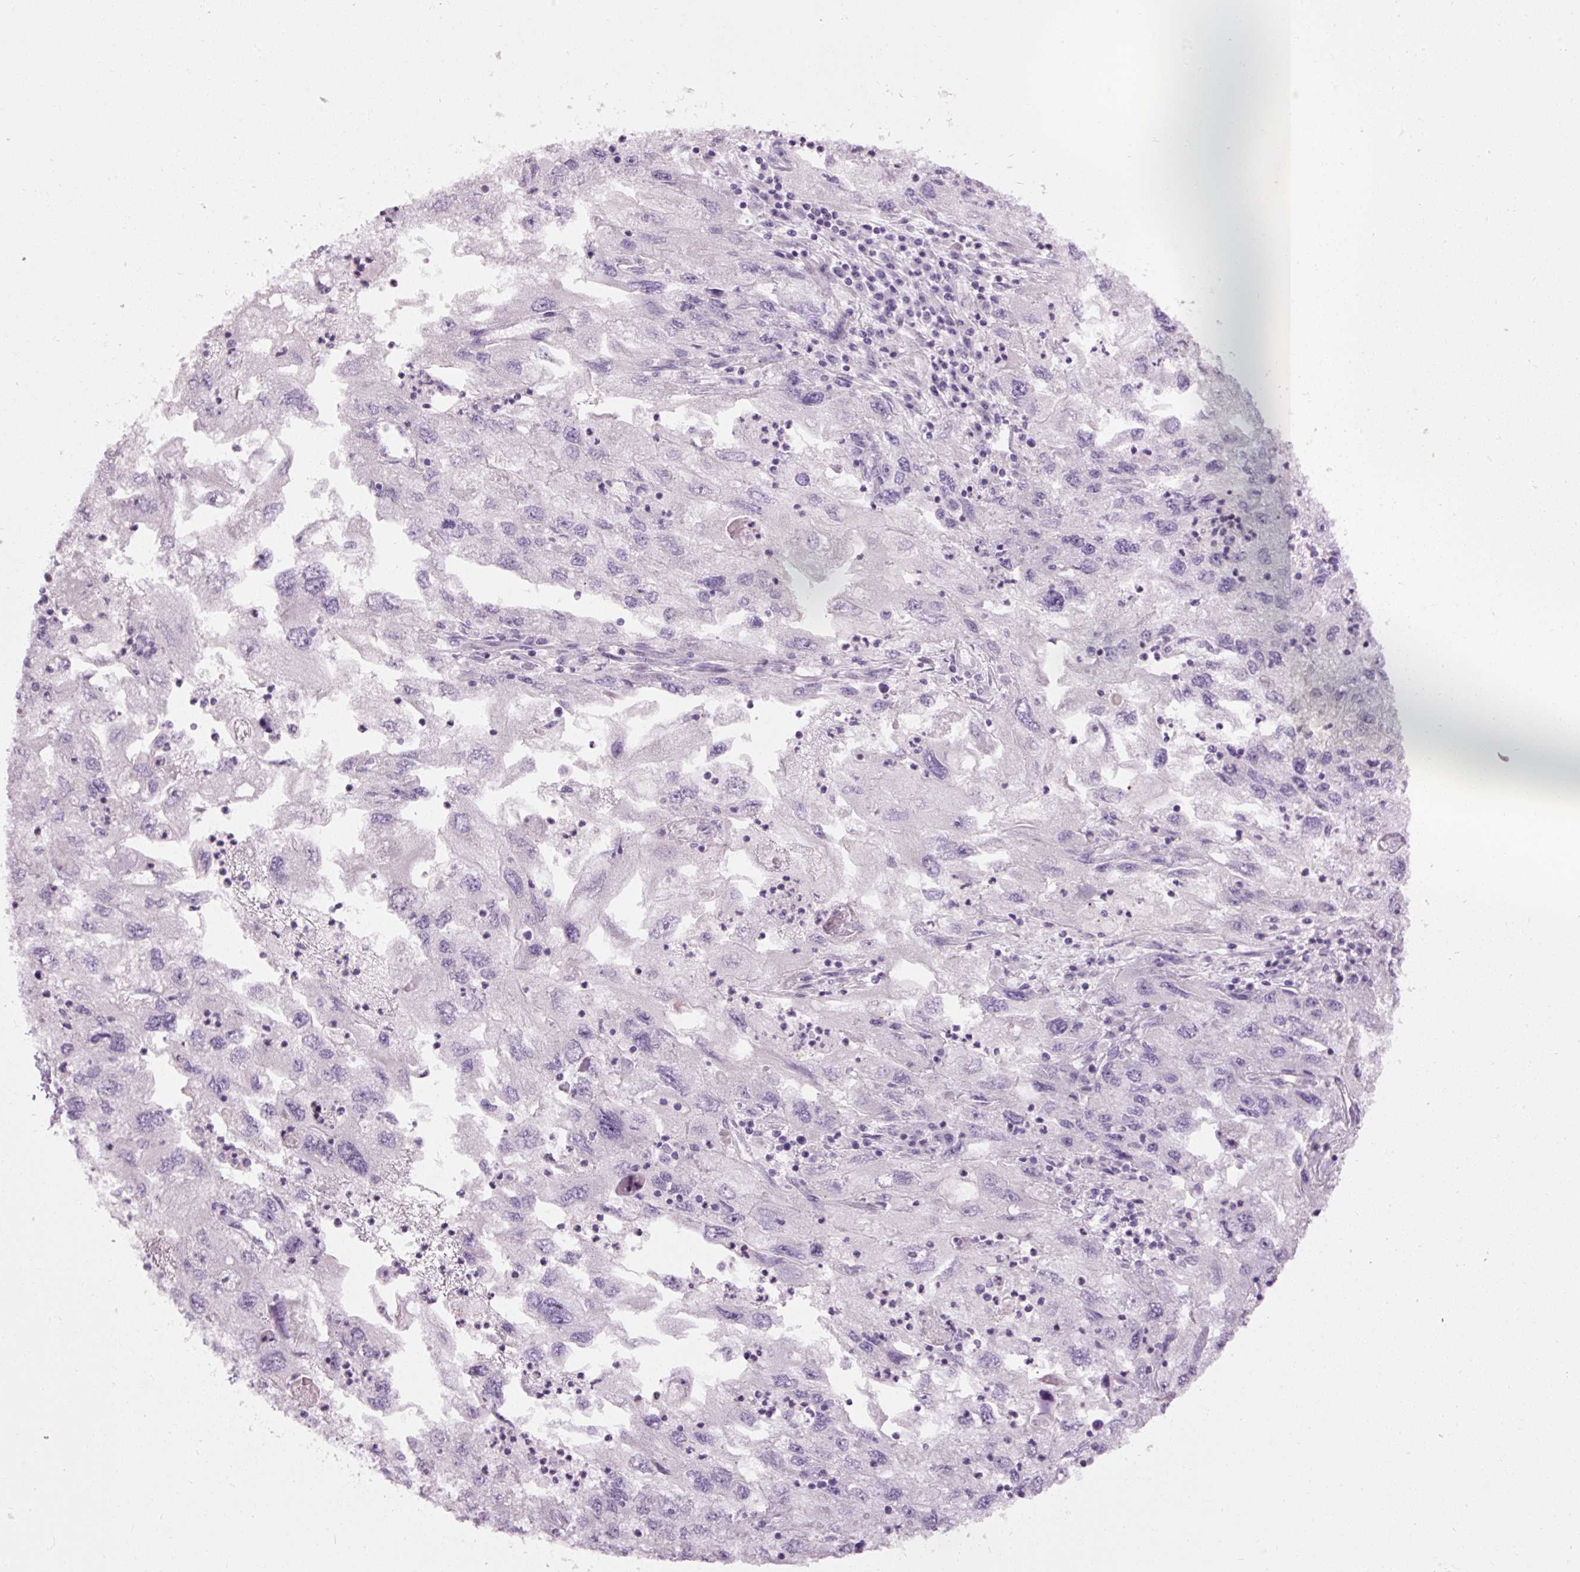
{"staining": {"intensity": "negative", "quantity": "none", "location": "none"}, "tissue": "endometrial cancer", "cell_type": "Tumor cells", "image_type": "cancer", "snomed": [{"axis": "morphology", "description": "Adenocarcinoma, NOS"}, {"axis": "topography", "description": "Endometrium"}], "caption": "Endometrial cancer (adenocarcinoma) was stained to show a protein in brown. There is no significant expression in tumor cells.", "gene": "MUC5AC", "patient": {"sex": "female", "age": 49}}